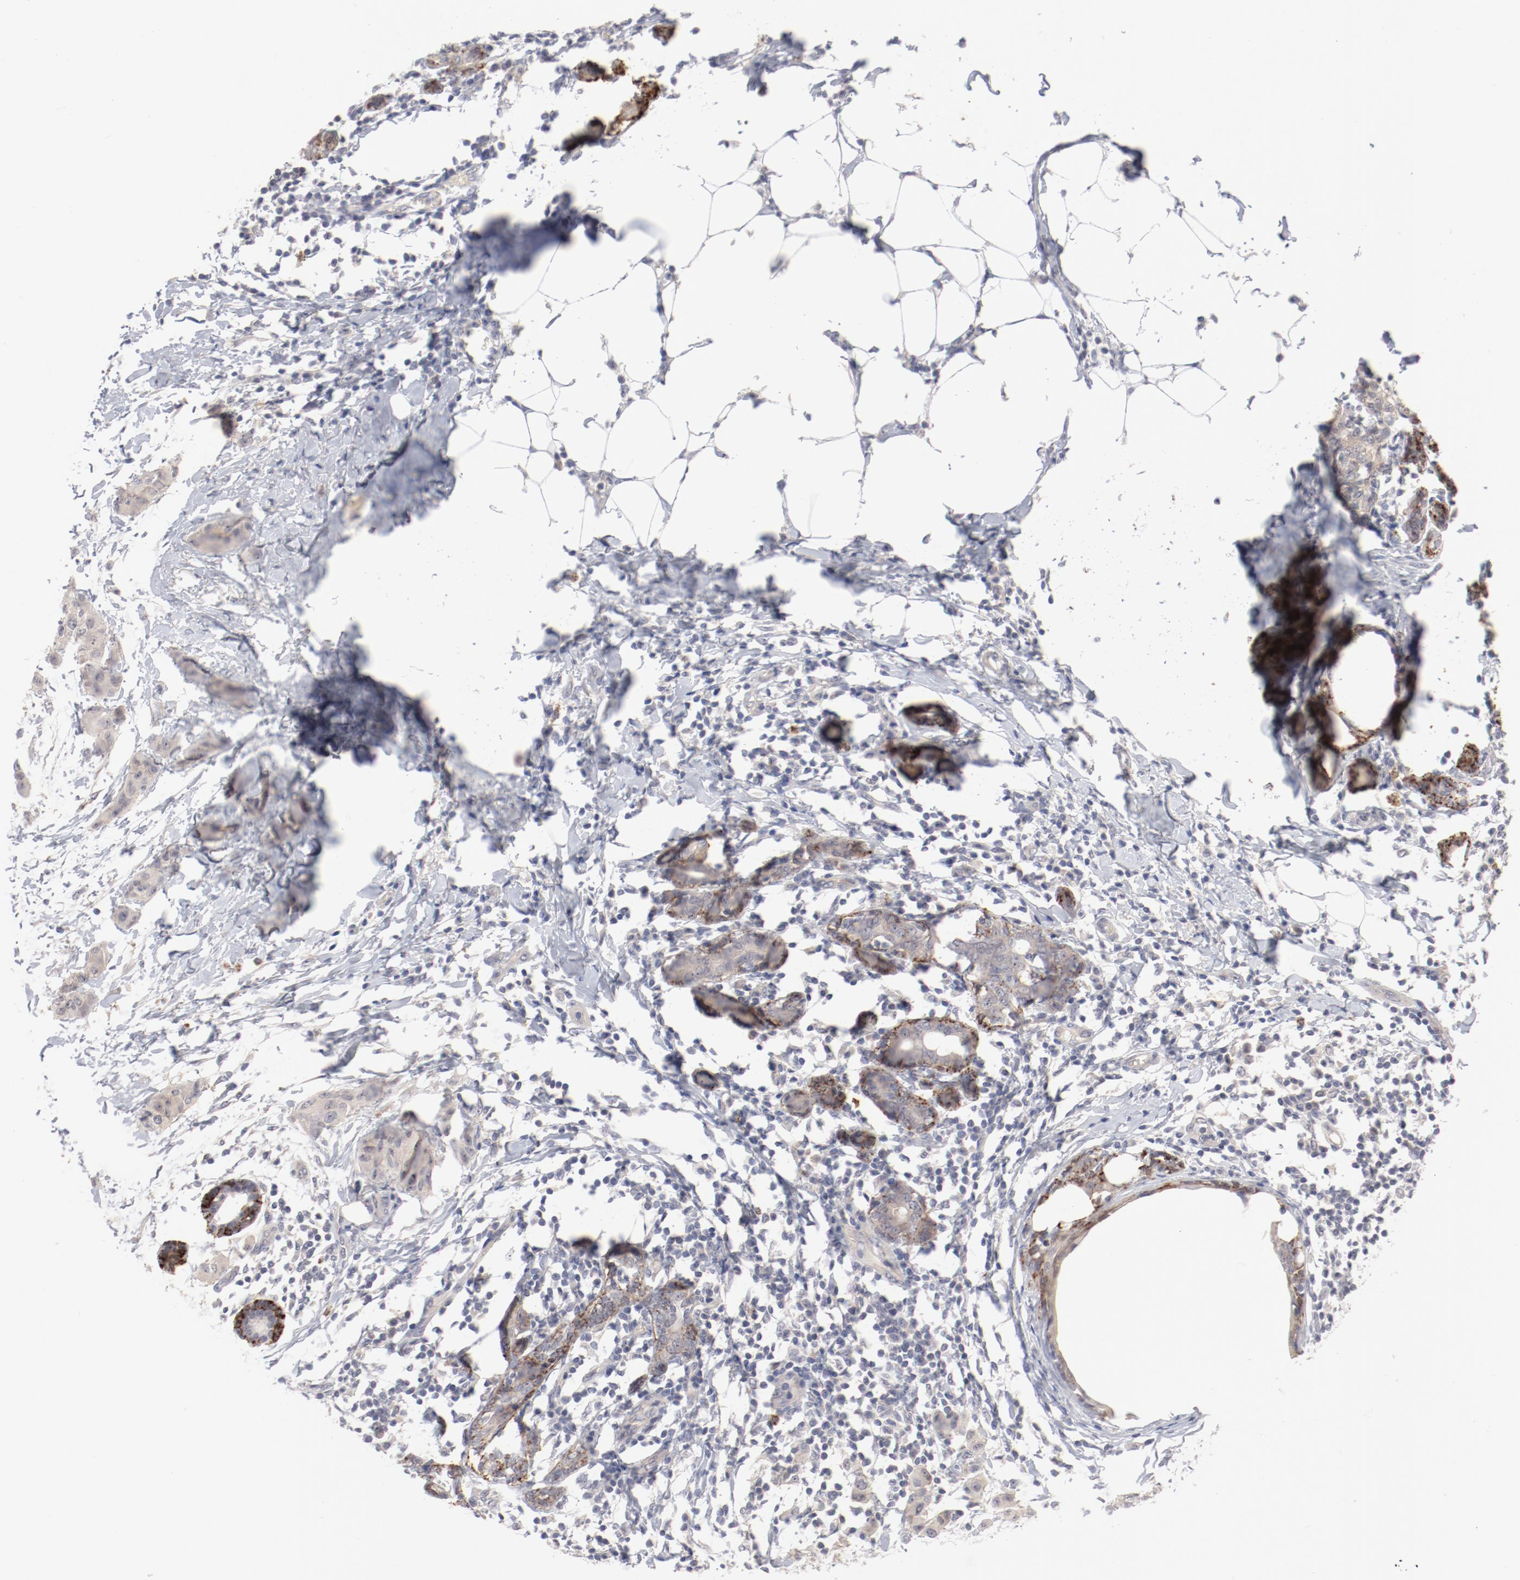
{"staining": {"intensity": "weak", "quantity": "25%-75%", "location": "cytoplasmic/membranous"}, "tissue": "breast cancer", "cell_type": "Tumor cells", "image_type": "cancer", "snomed": [{"axis": "morphology", "description": "Duct carcinoma"}, {"axis": "topography", "description": "Breast"}], "caption": "Protein expression analysis of human breast cancer (intraductal carcinoma) reveals weak cytoplasmic/membranous staining in approximately 25%-75% of tumor cells.", "gene": "SH3BGR", "patient": {"sex": "female", "age": 40}}